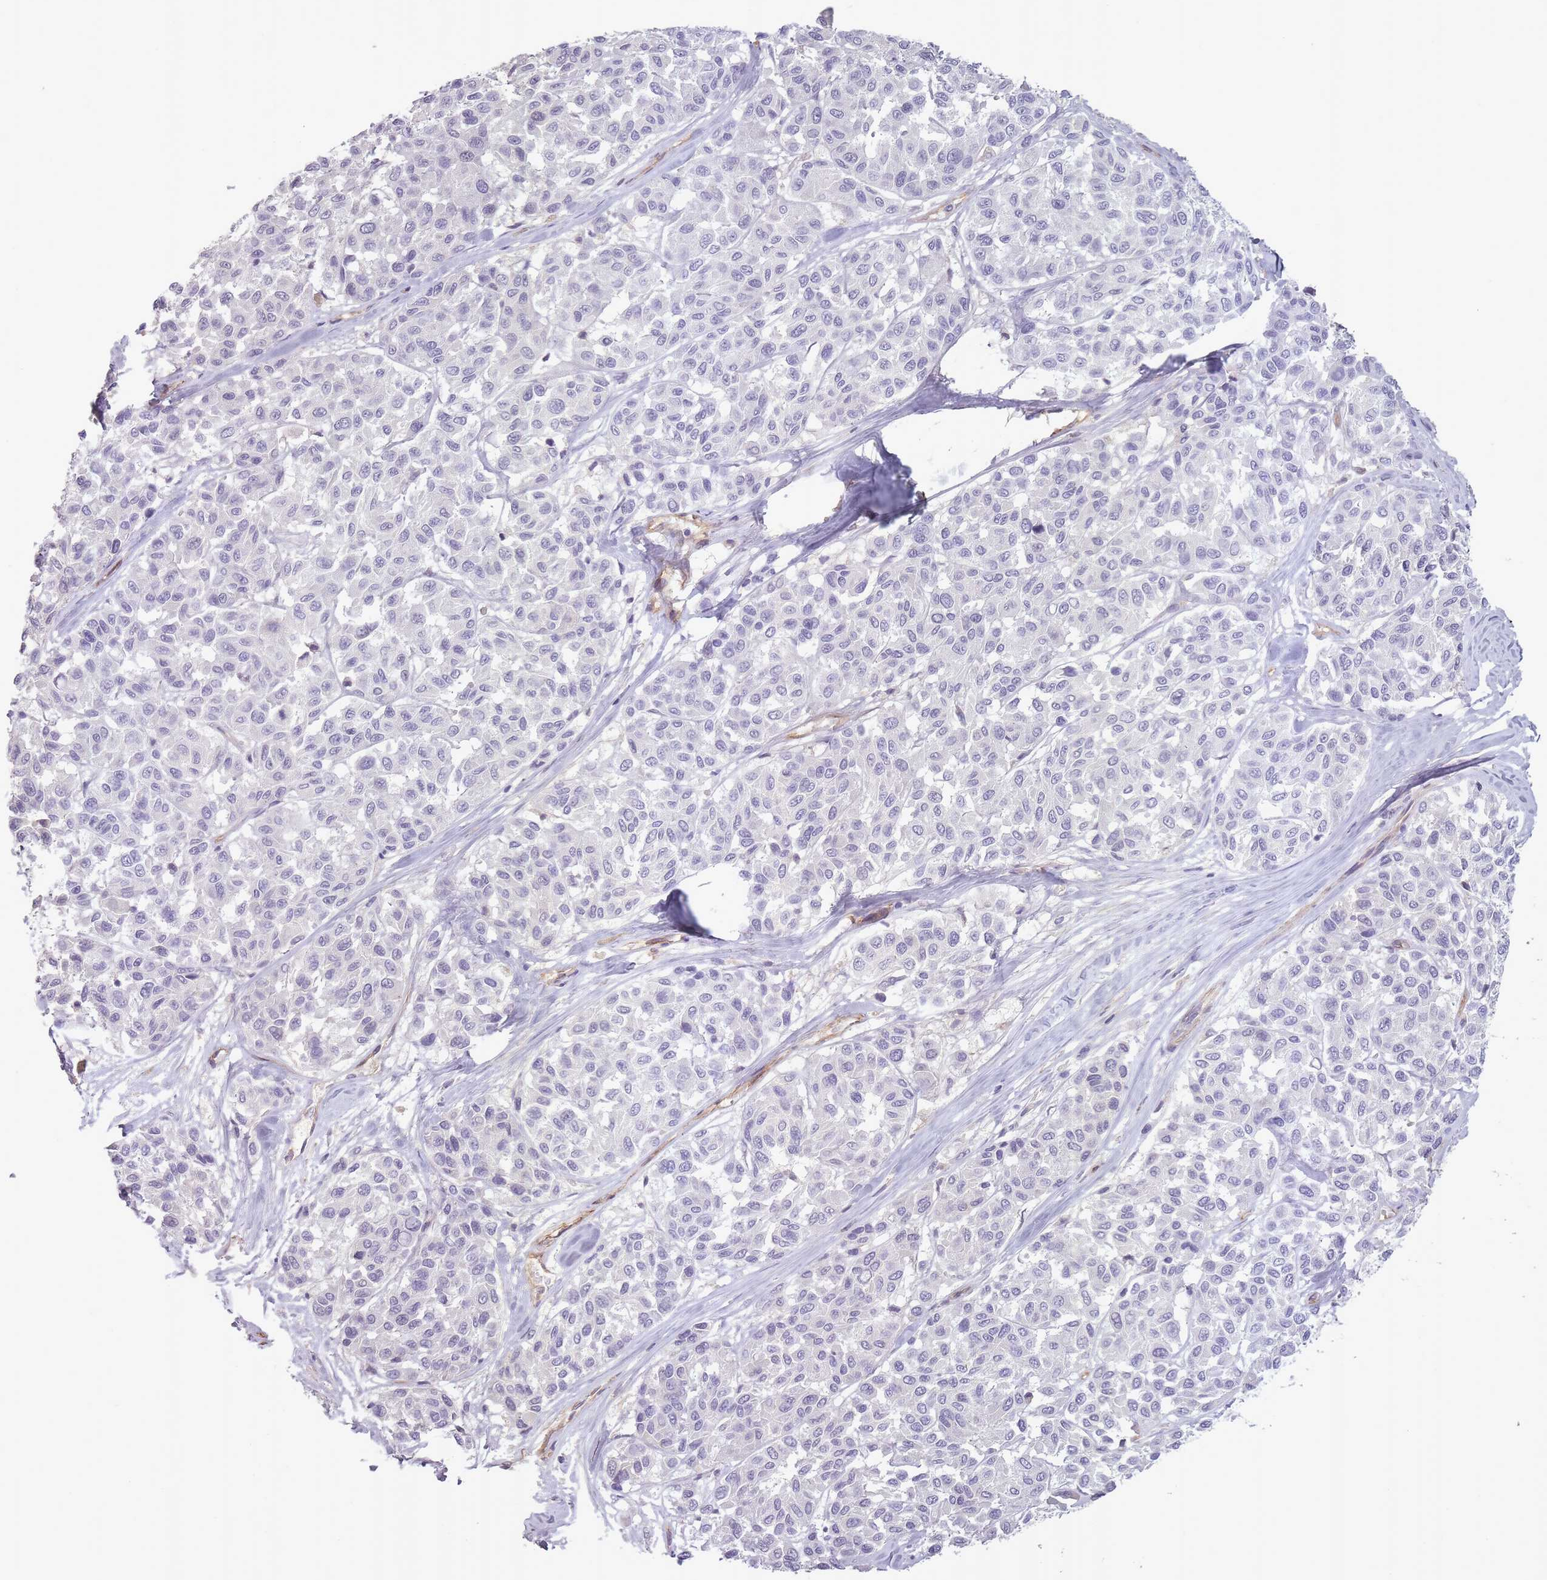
{"staining": {"intensity": "negative", "quantity": "none", "location": "none"}, "tissue": "melanoma", "cell_type": "Tumor cells", "image_type": "cancer", "snomed": [{"axis": "morphology", "description": "Malignant melanoma, NOS"}, {"axis": "topography", "description": "Skin"}], "caption": "The micrograph exhibits no significant positivity in tumor cells of malignant melanoma.", "gene": "SLC8A2", "patient": {"sex": "female", "age": 66}}